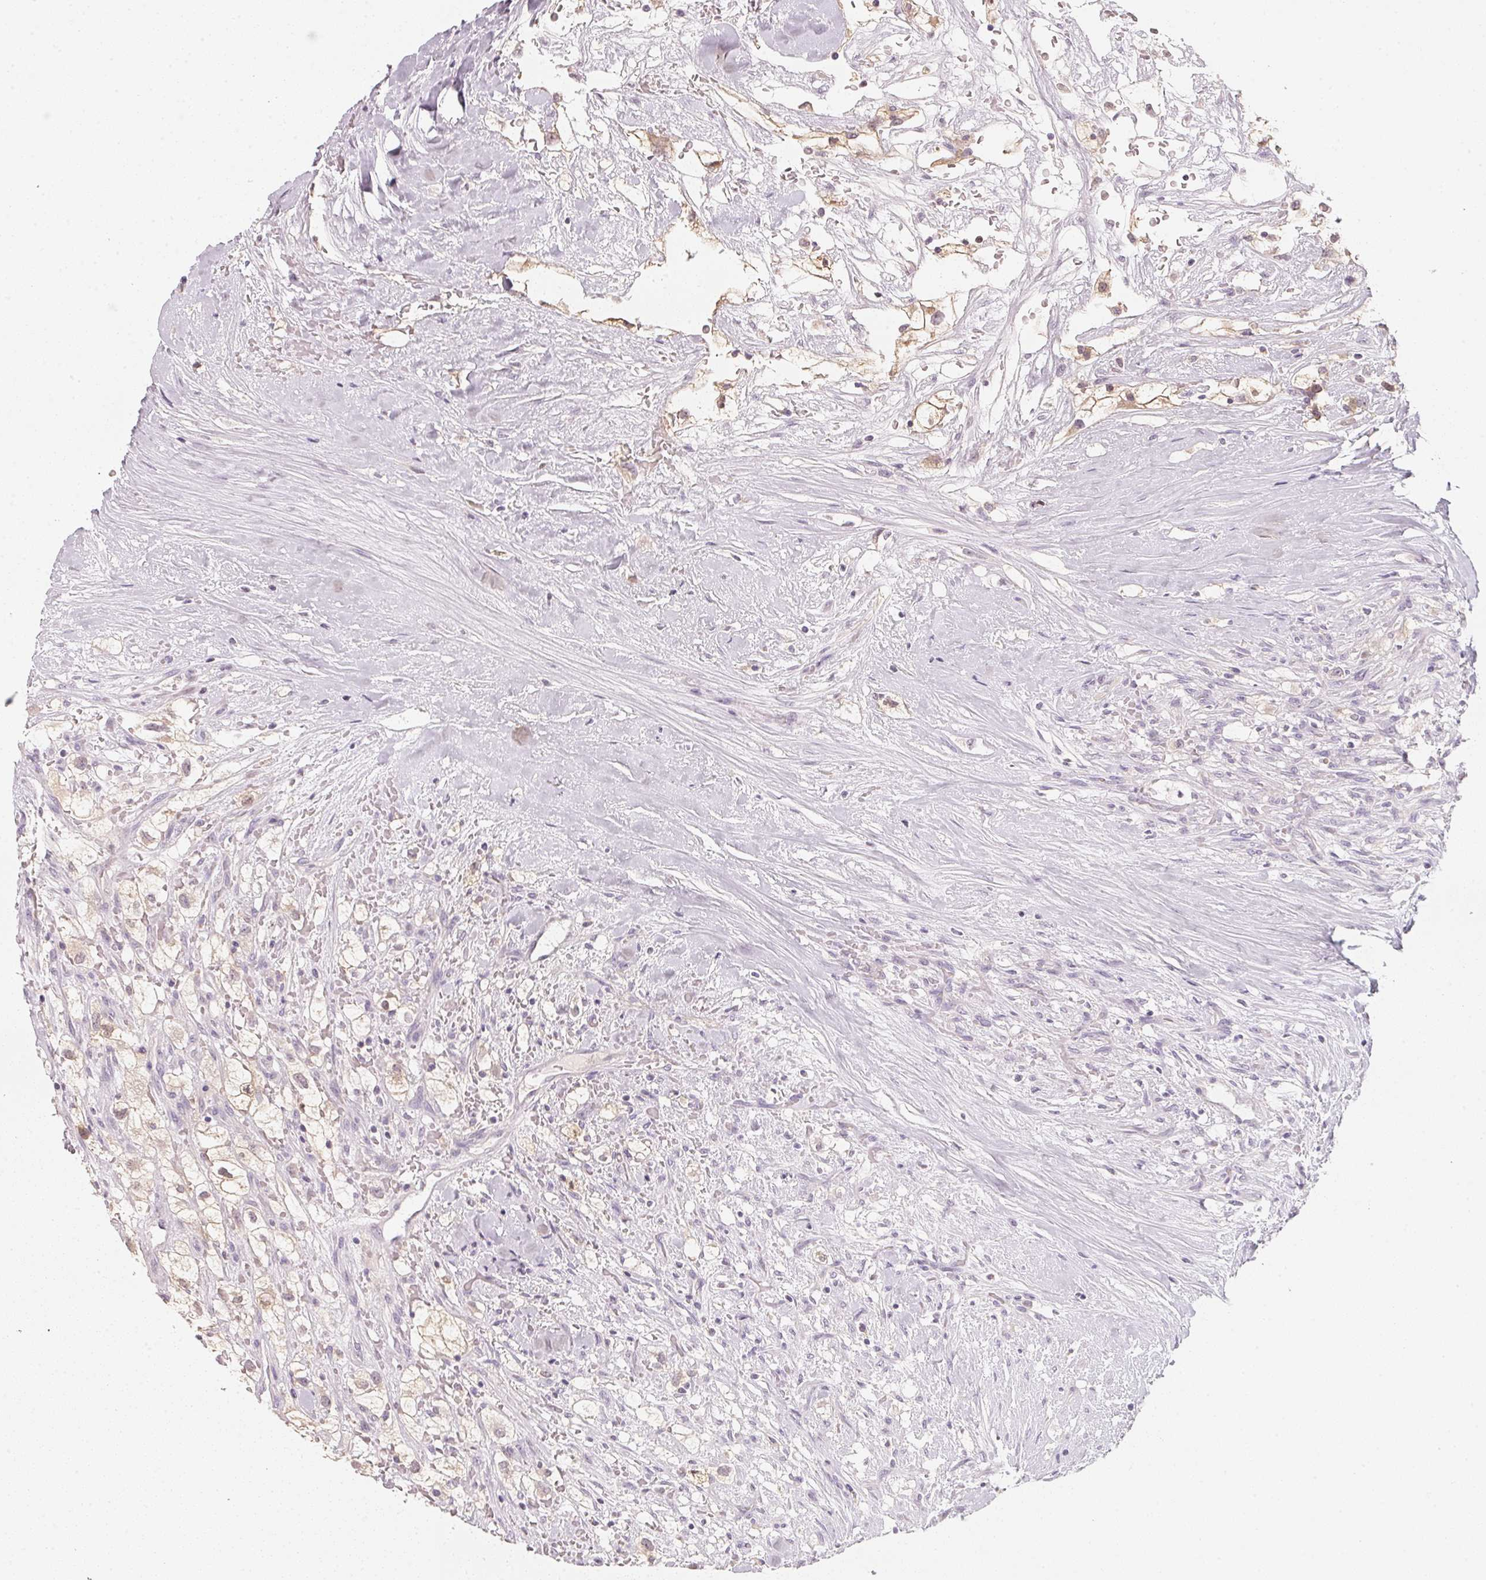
{"staining": {"intensity": "moderate", "quantity": "<25%", "location": "cytoplasmic/membranous"}, "tissue": "renal cancer", "cell_type": "Tumor cells", "image_type": "cancer", "snomed": [{"axis": "morphology", "description": "Adenocarcinoma, NOS"}, {"axis": "topography", "description": "Kidney"}], "caption": "An image of human renal adenocarcinoma stained for a protein displays moderate cytoplasmic/membranous brown staining in tumor cells.", "gene": "CFAP276", "patient": {"sex": "male", "age": 59}}